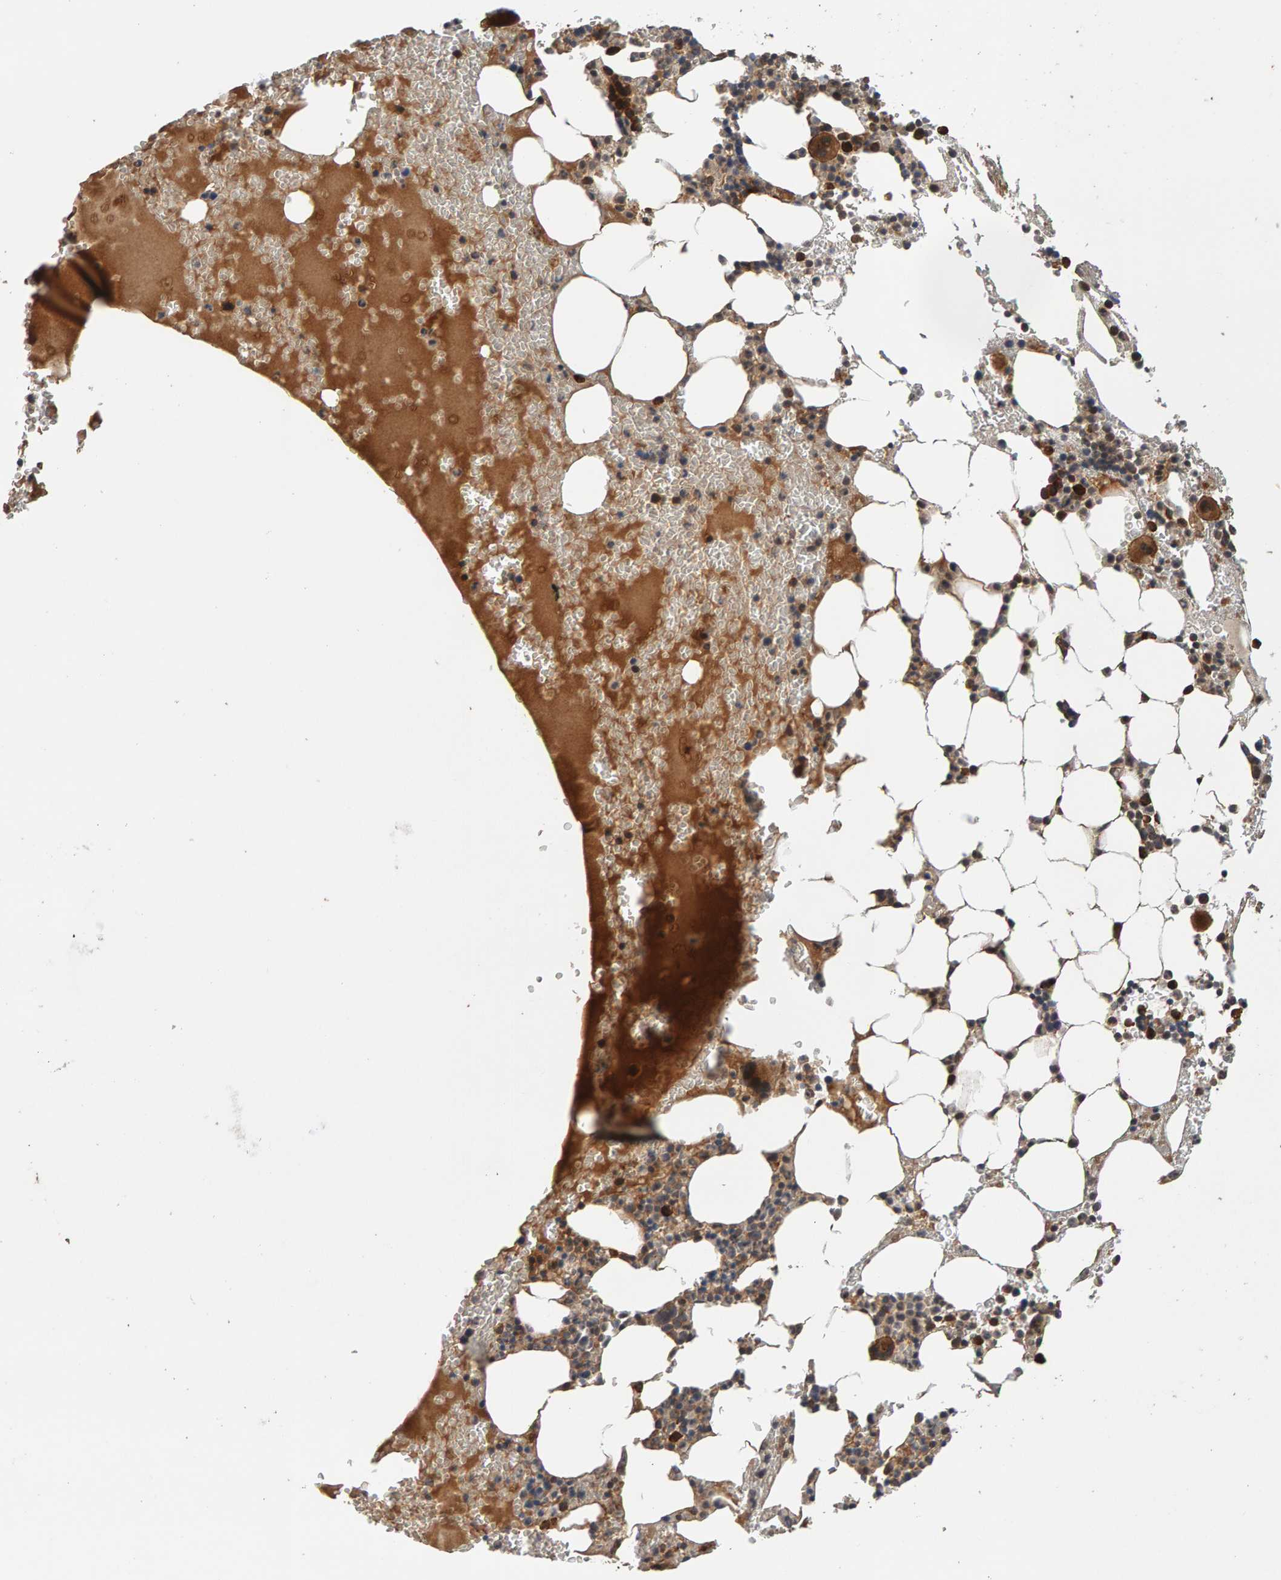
{"staining": {"intensity": "moderate", "quantity": ">75%", "location": "cytoplasmic/membranous"}, "tissue": "bone marrow", "cell_type": "Hematopoietic cells", "image_type": "normal", "snomed": [{"axis": "morphology", "description": "Normal tissue, NOS"}, {"axis": "morphology", "description": "Inflammation, NOS"}, {"axis": "topography", "description": "Bone marrow"}], "caption": "This is an image of immunohistochemistry (IHC) staining of unremarkable bone marrow, which shows moderate positivity in the cytoplasmic/membranous of hematopoietic cells.", "gene": "ZFAND1", "patient": {"sex": "female", "age": 67}}